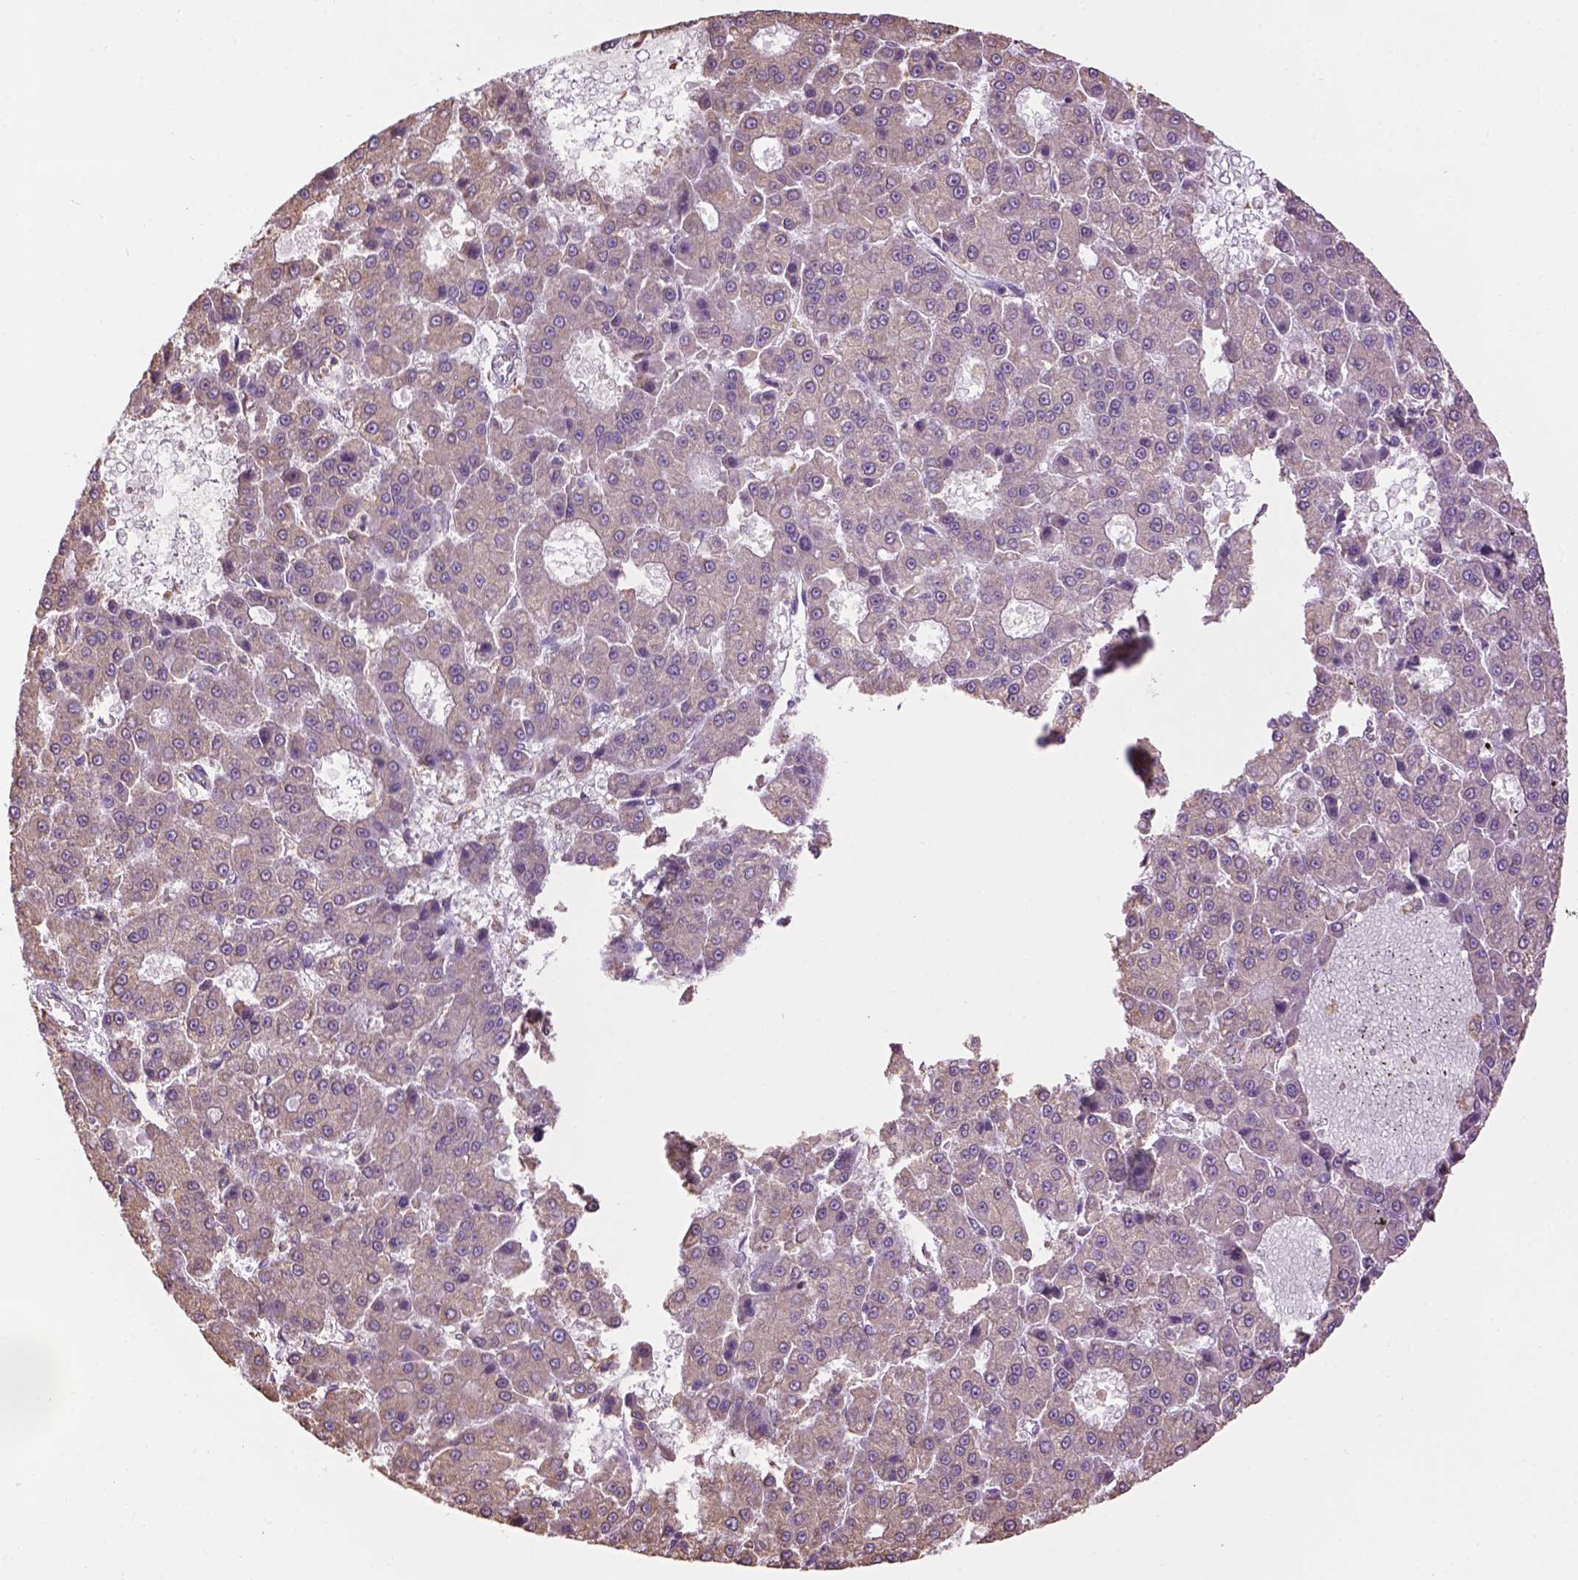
{"staining": {"intensity": "weak", "quantity": "<25%", "location": "cytoplasmic/membranous"}, "tissue": "liver cancer", "cell_type": "Tumor cells", "image_type": "cancer", "snomed": [{"axis": "morphology", "description": "Carcinoma, Hepatocellular, NOS"}, {"axis": "topography", "description": "Liver"}], "caption": "DAB immunohistochemical staining of human liver hepatocellular carcinoma reveals no significant positivity in tumor cells.", "gene": "PPP2R5E", "patient": {"sex": "male", "age": 70}}